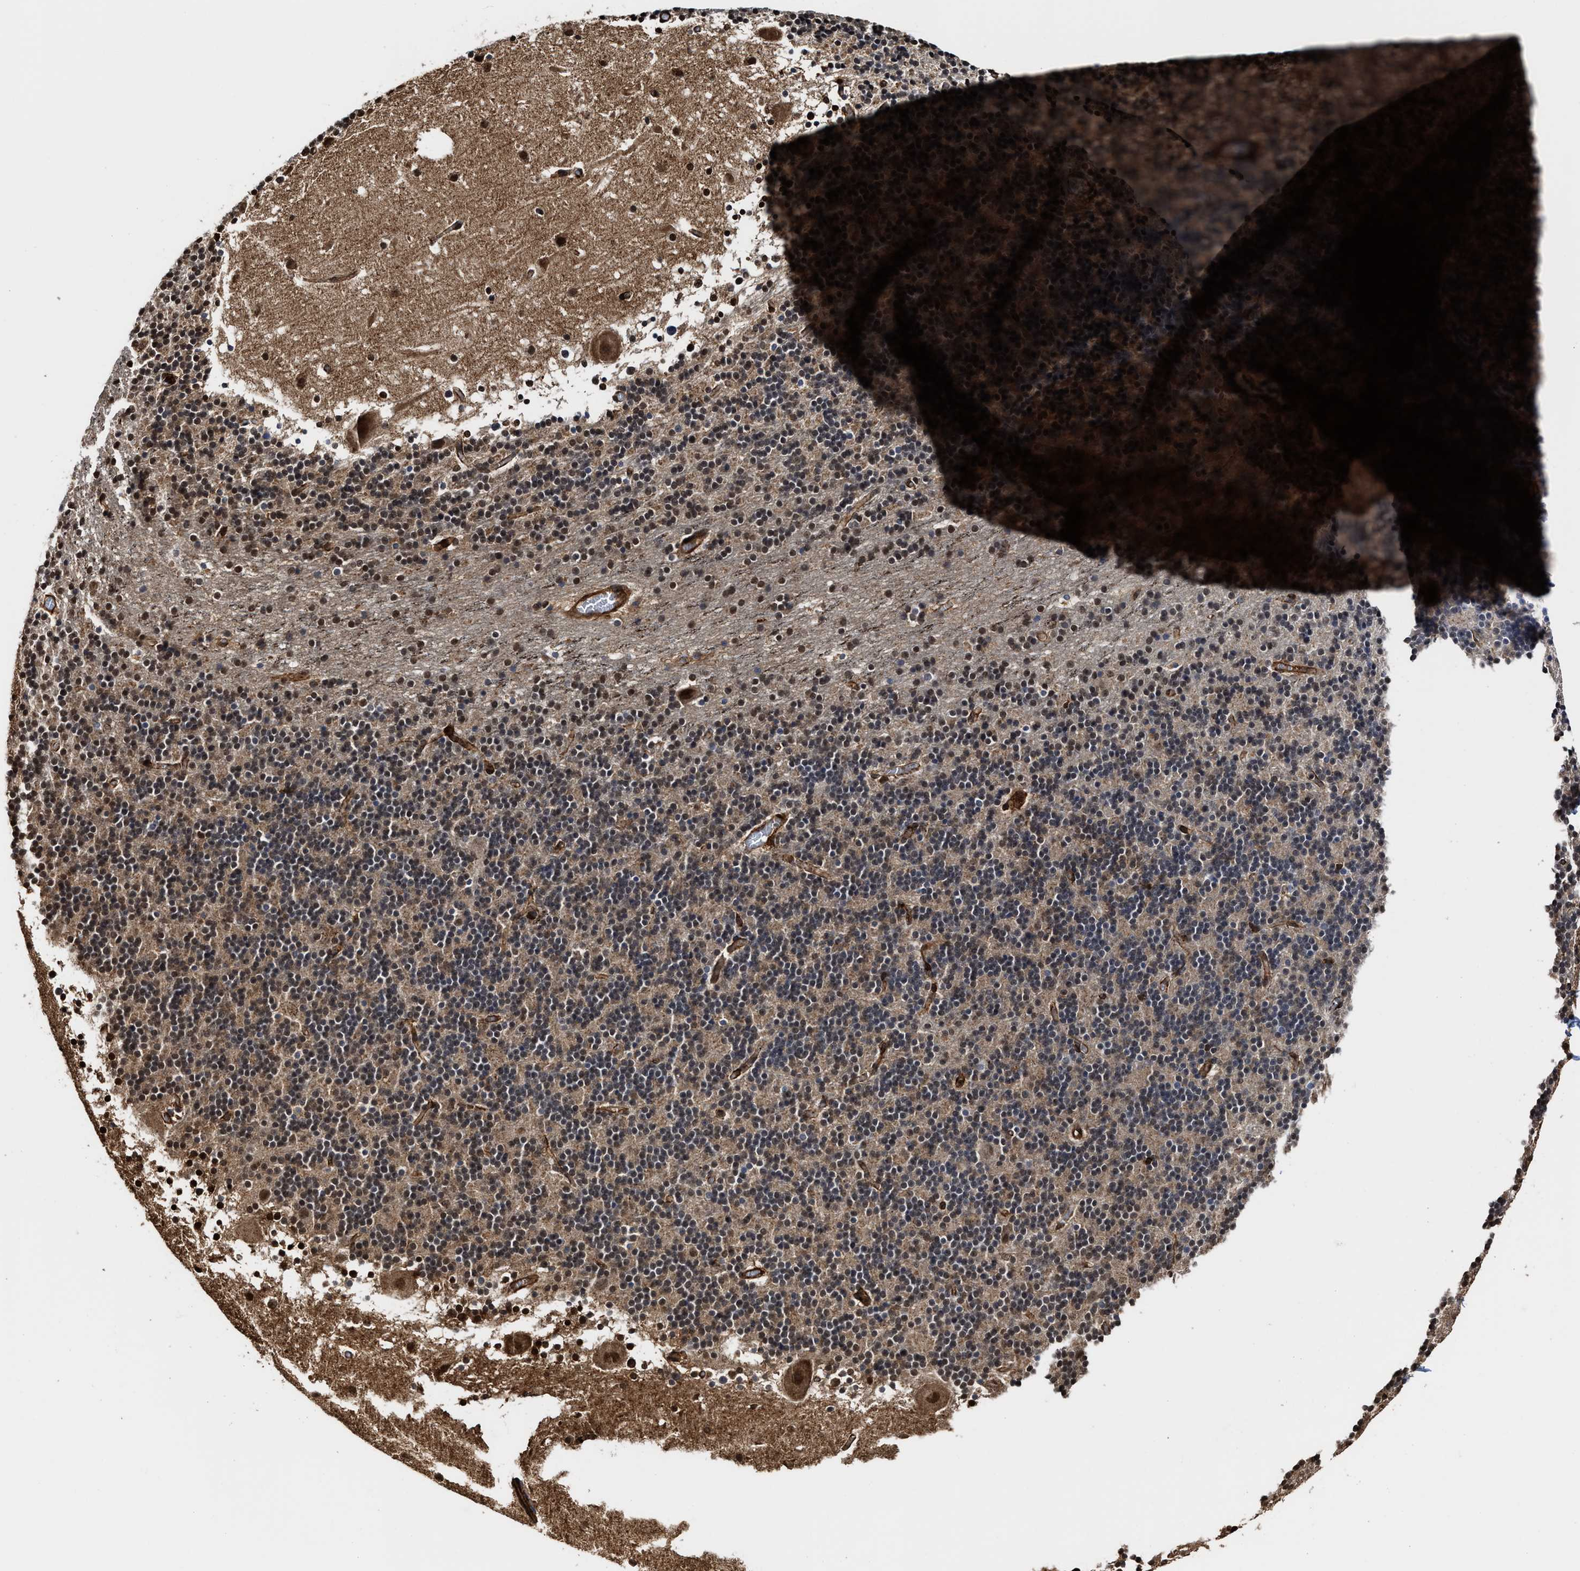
{"staining": {"intensity": "strong", "quantity": "<25%", "location": "cytoplasmic/membranous,nuclear"}, "tissue": "cerebellum", "cell_type": "Cells in granular layer", "image_type": "normal", "snomed": [{"axis": "morphology", "description": "Normal tissue, NOS"}, {"axis": "topography", "description": "Cerebellum"}], "caption": "DAB immunohistochemical staining of normal cerebellum displays strong cytoplasmic/membranous,nuclear protein expression in about <25% of cells in granular layer.", "gene": "SEPTIN2", "patient": {"sex": "male", "age": 45}}